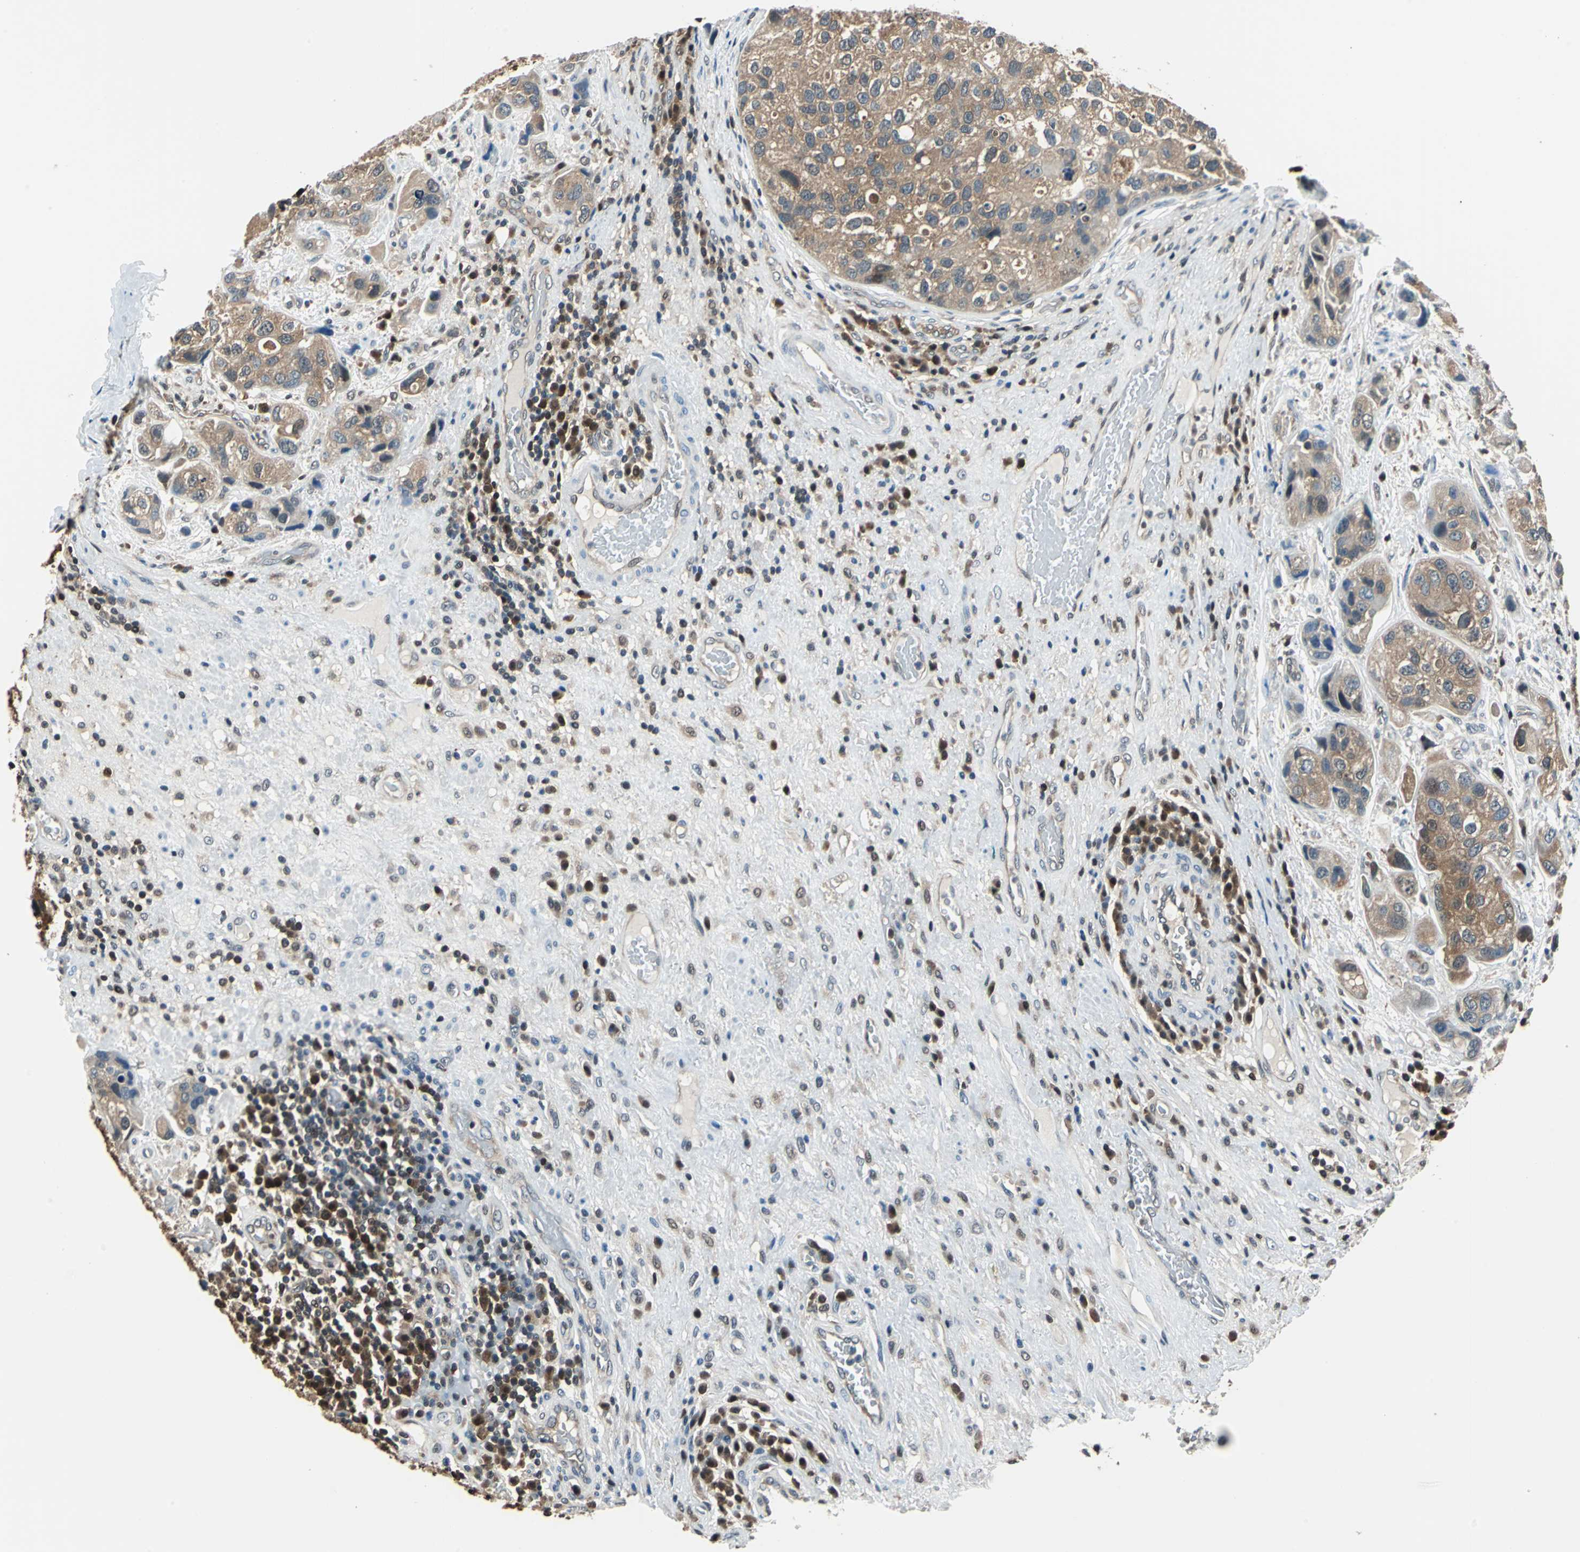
{"staining": {"intensity": "moderate", "quantity": ">75%", "location": "cytoplasmic/membranous"}, "tissue": "urothelial cancer", "cell_type": "Tumor cells", "image_type": "cancer", "snomed": [{"axis": "morphology", "description": "Urothelial carcinoma, High grade"}, {"axis": "topography", "description": "Urinary bladder"}], "caption": "This photomicrograph displays urothelial cancer stained with immunohistochemistry (IHC) to label a protein in brown. The cytoplasmic/membranous of tumor cells show moderate positivity for the protein. Nuclei are counter-stained blue.", "gene": "PSME1", "patient": {"sex": "female", "age": 64}}